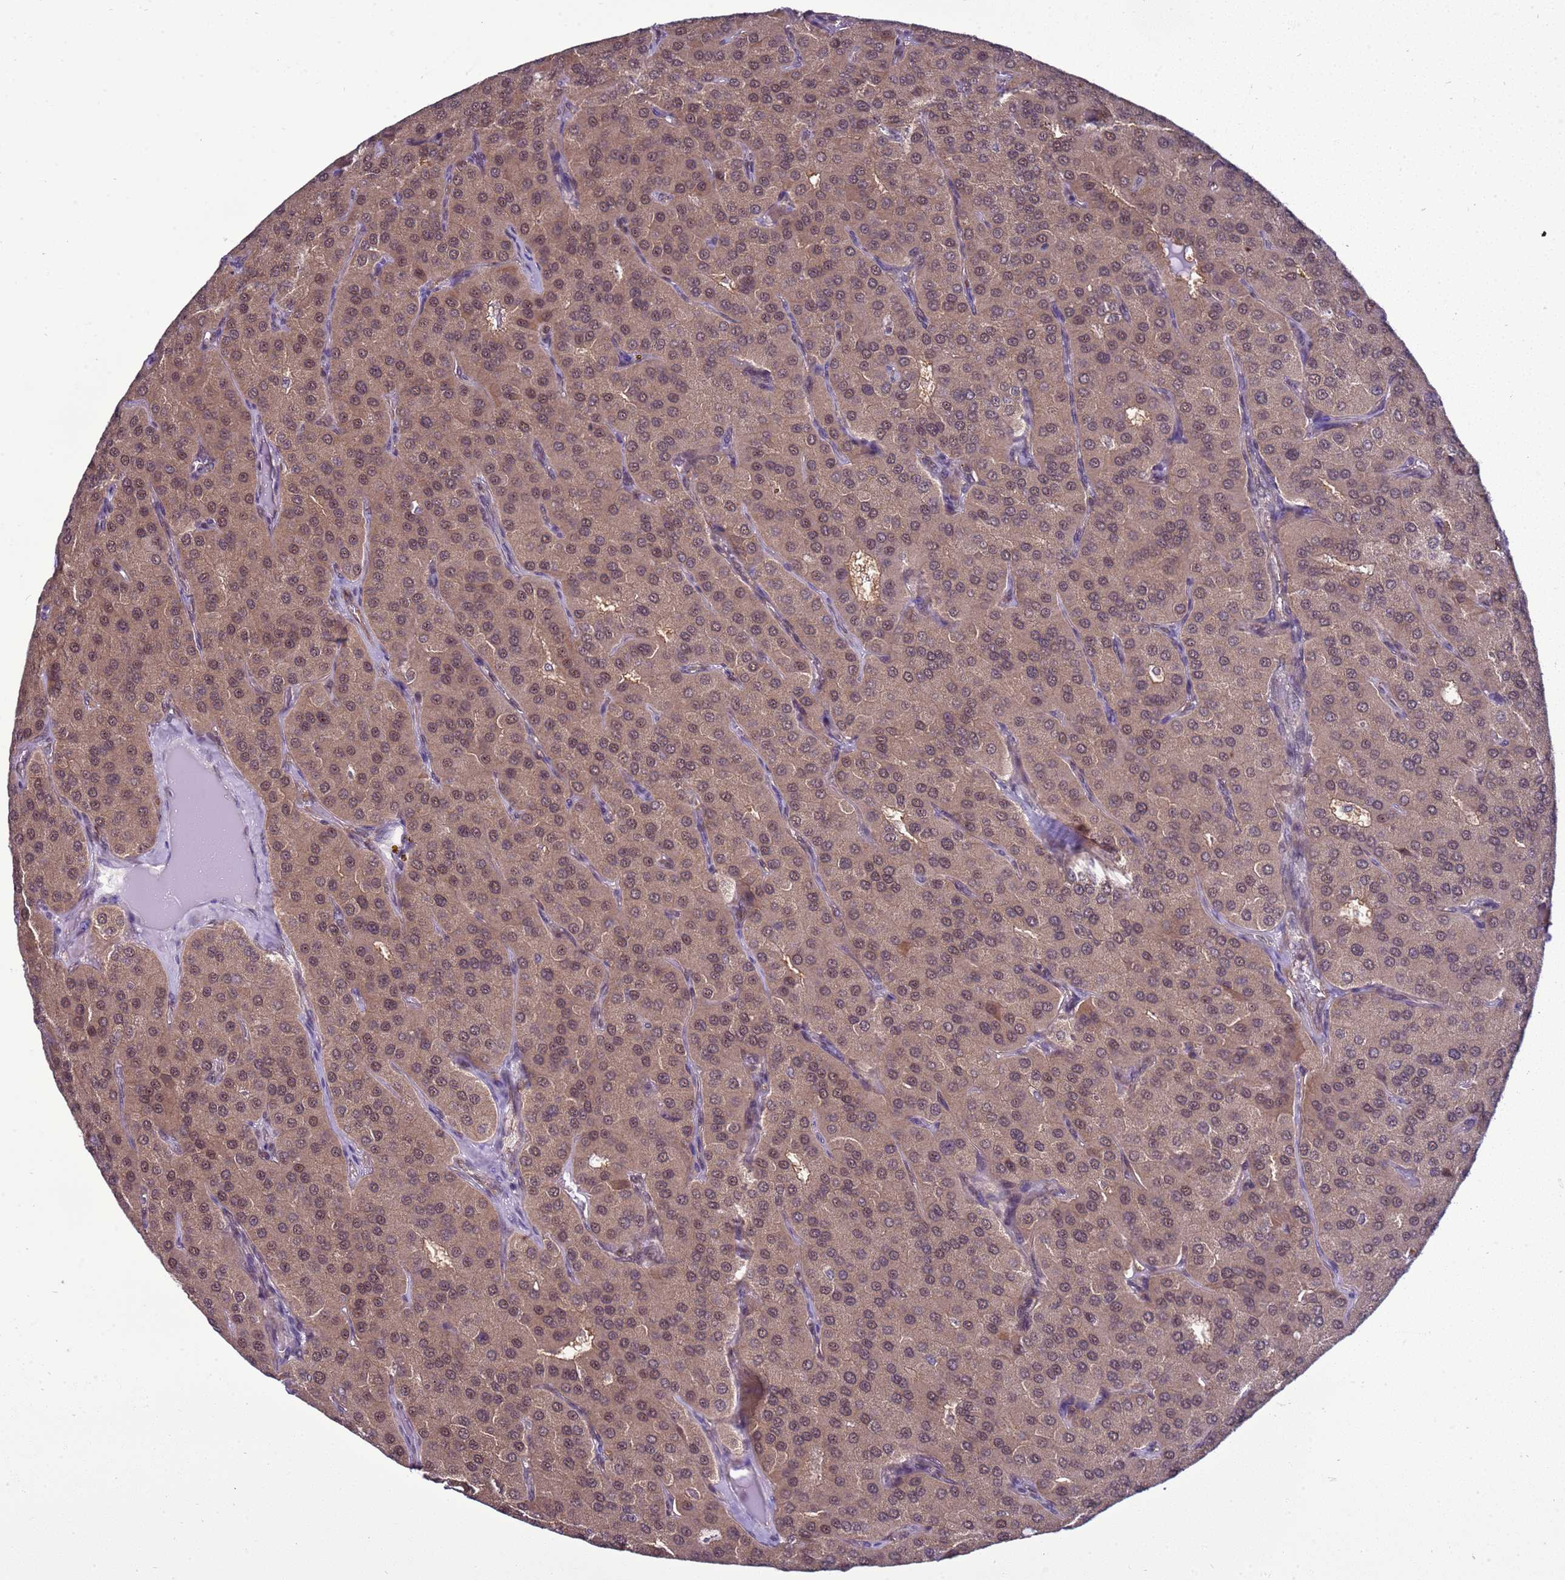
{"staining": {"intensity": "moderate", "quantity": ">75%", "location": "cytoplasmic/membranous,nuclear"}, "tissue": "parathyroid gland", "cell_type": "Glandular cells", "image_type": "normal", "snomed": [{"axis": "morphology", "description": "Normal tissue, NOS"}, {"axis": "morphology", "description": "Adenoma, NOS"}, {"axis": "topography", "description": "Parathyroid gland"}], "caption": "This is a micrograph of IHC staining of normal parathyroid gland, which shows moderate expression in the cytoplasmic/membranous,nuclear of glandular cells.", "gene": "GEN1", "patient": {"sex": "female", "age": 86}}